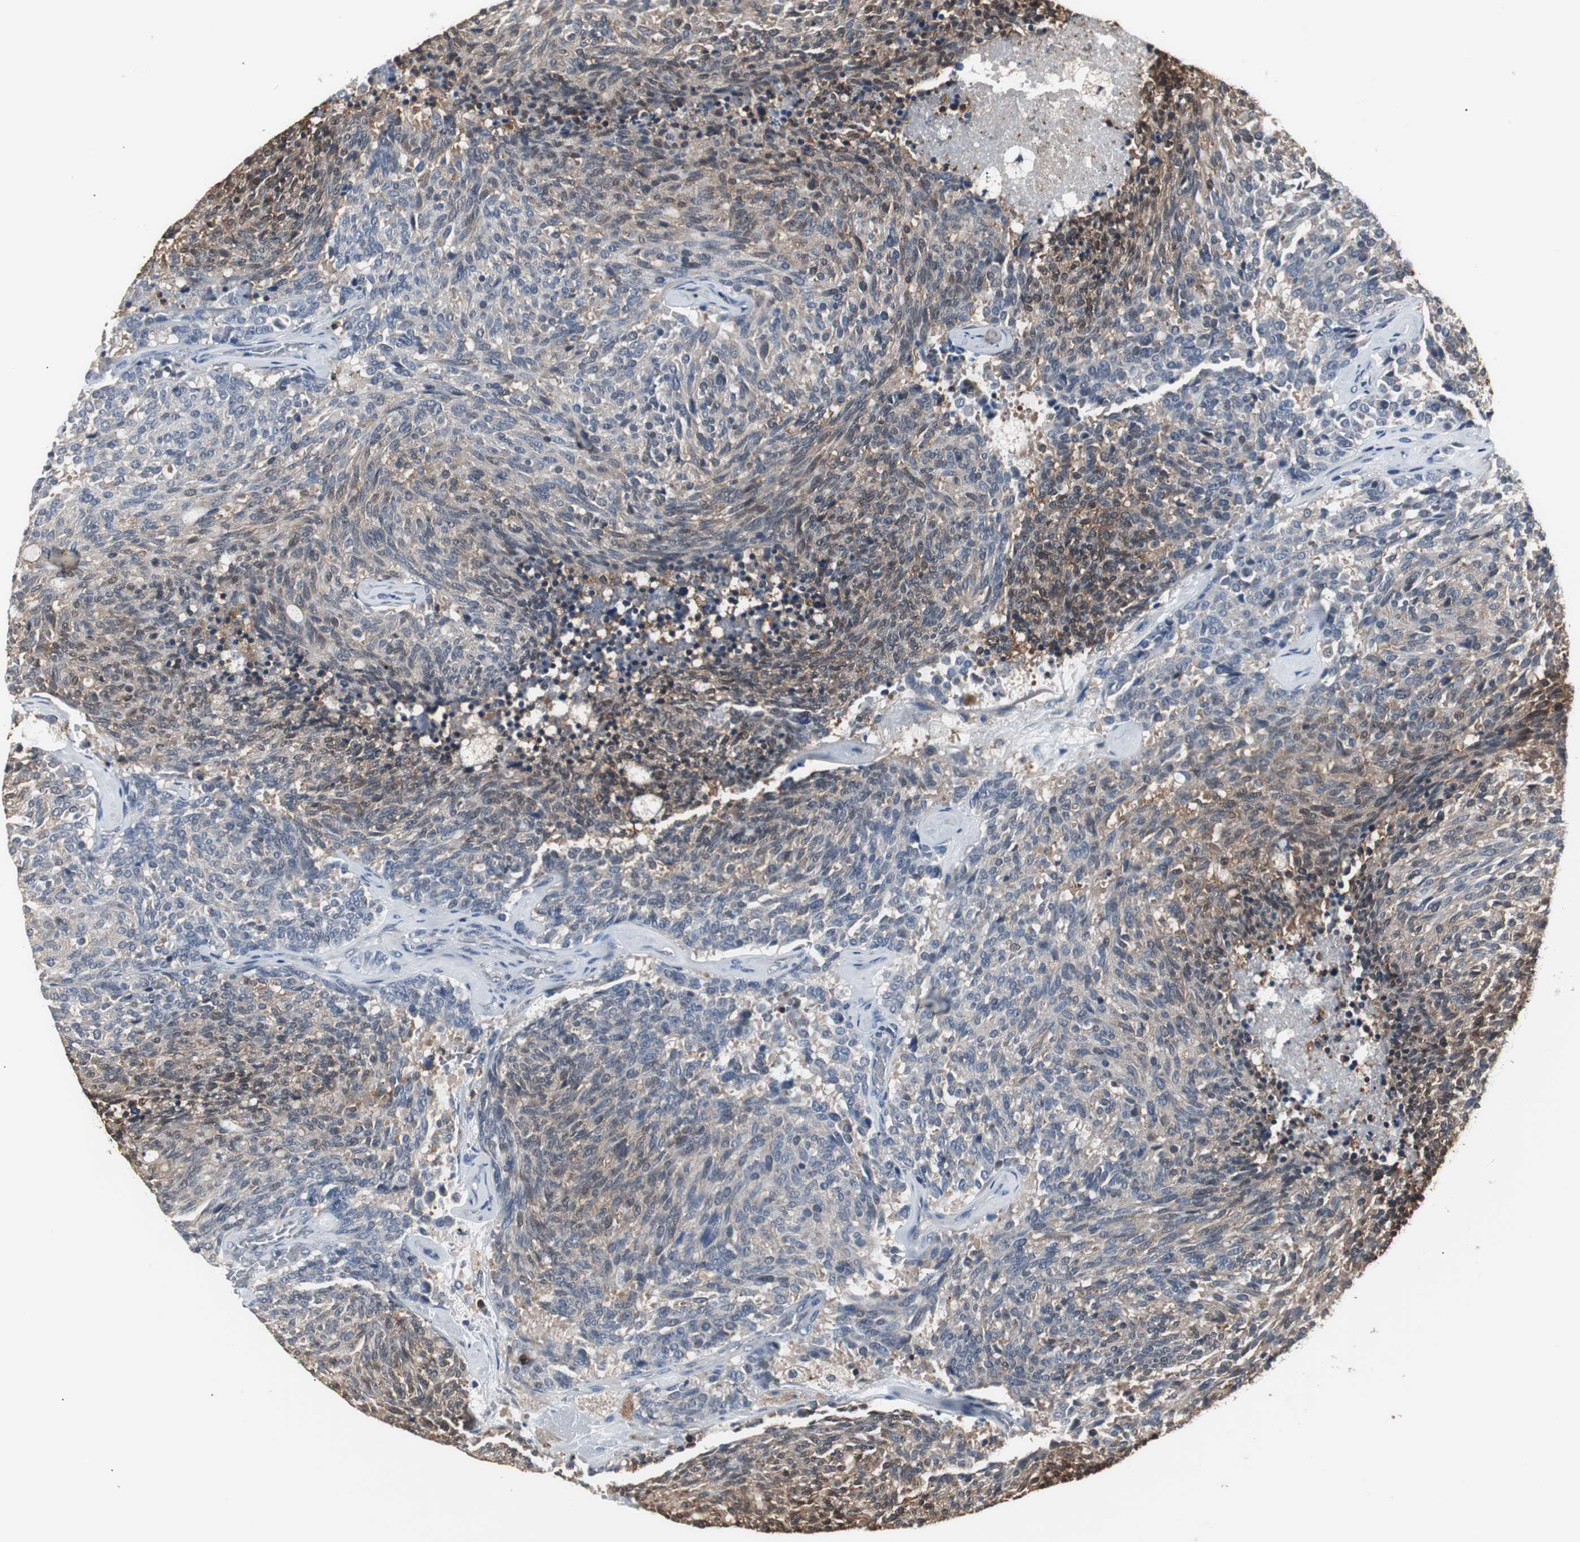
{"staining": {"intensity": "weak", "quantity": "<25%", "location": "cytoplasmic/membranous"}, "tissue": "carcinoid", "cell_type": "Tumor cells", "image_type": "cancer", "snomed": [{"axis": "morphology", "description": "Carcinoid, malignant, NOS"}, {"axis": "topography", "description": "Pancreas"}], "caption": "An IHC histopathology image of carcinoid is shown. There is no staining in tumor cells of carcinoid. (IHC, brightfield microscopy, high magnification).", "gene": "ZSCAN22", "patient": {"sex": "female", "age": 54}}